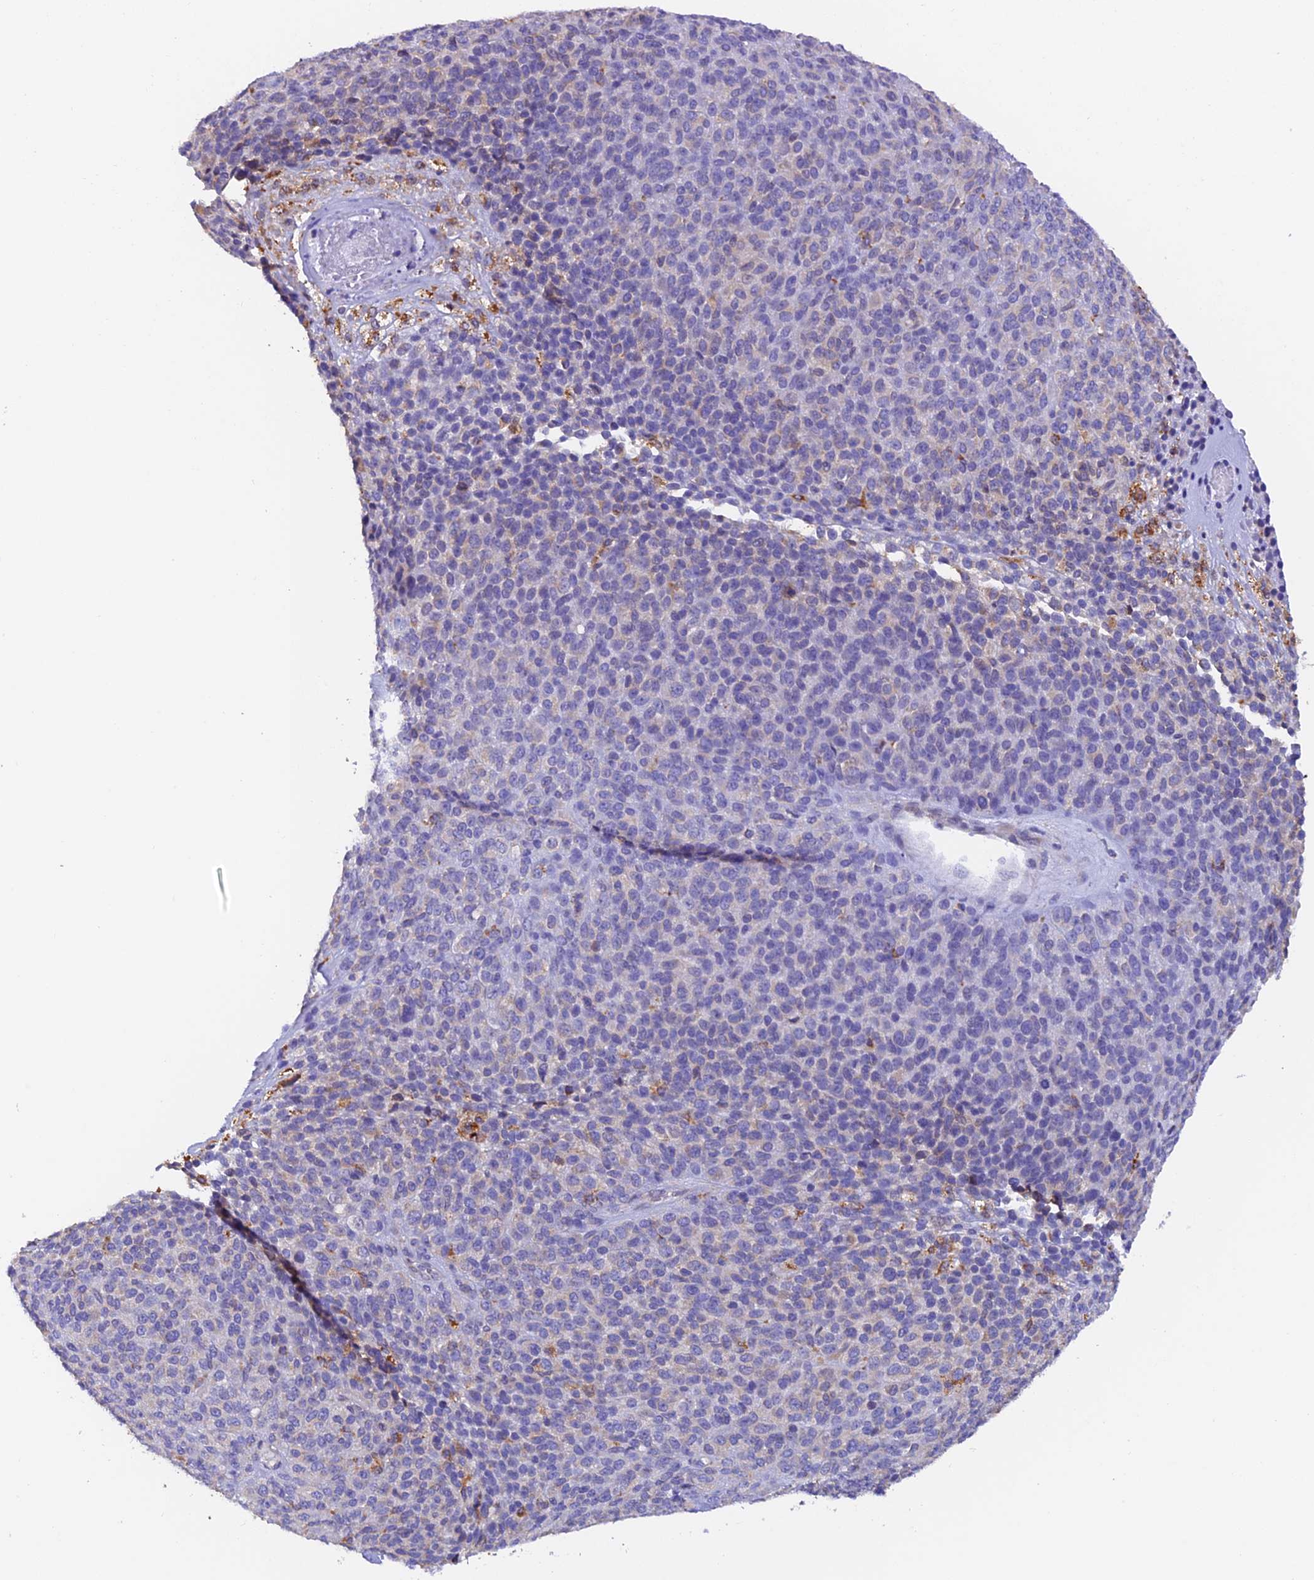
{"staining": {"intensity": "negative", "quantity": "none", "location": "none"}, "tissue": "melanoma", "cell_type": "Tumor cells", "image_type": "cancer", "snomed": [{"axis": "morphology", "description": "Malignant melanoma, Metastatic site"}, {"axis": "topography", "description": "Brain"}], "caption": "Malignant melanoma (metastatic site) was stained to show a protein in brown. There is no significant expression in tumor cells.", "gene": "VKORC1", "patient": {"sex": "female", "age": 56}}